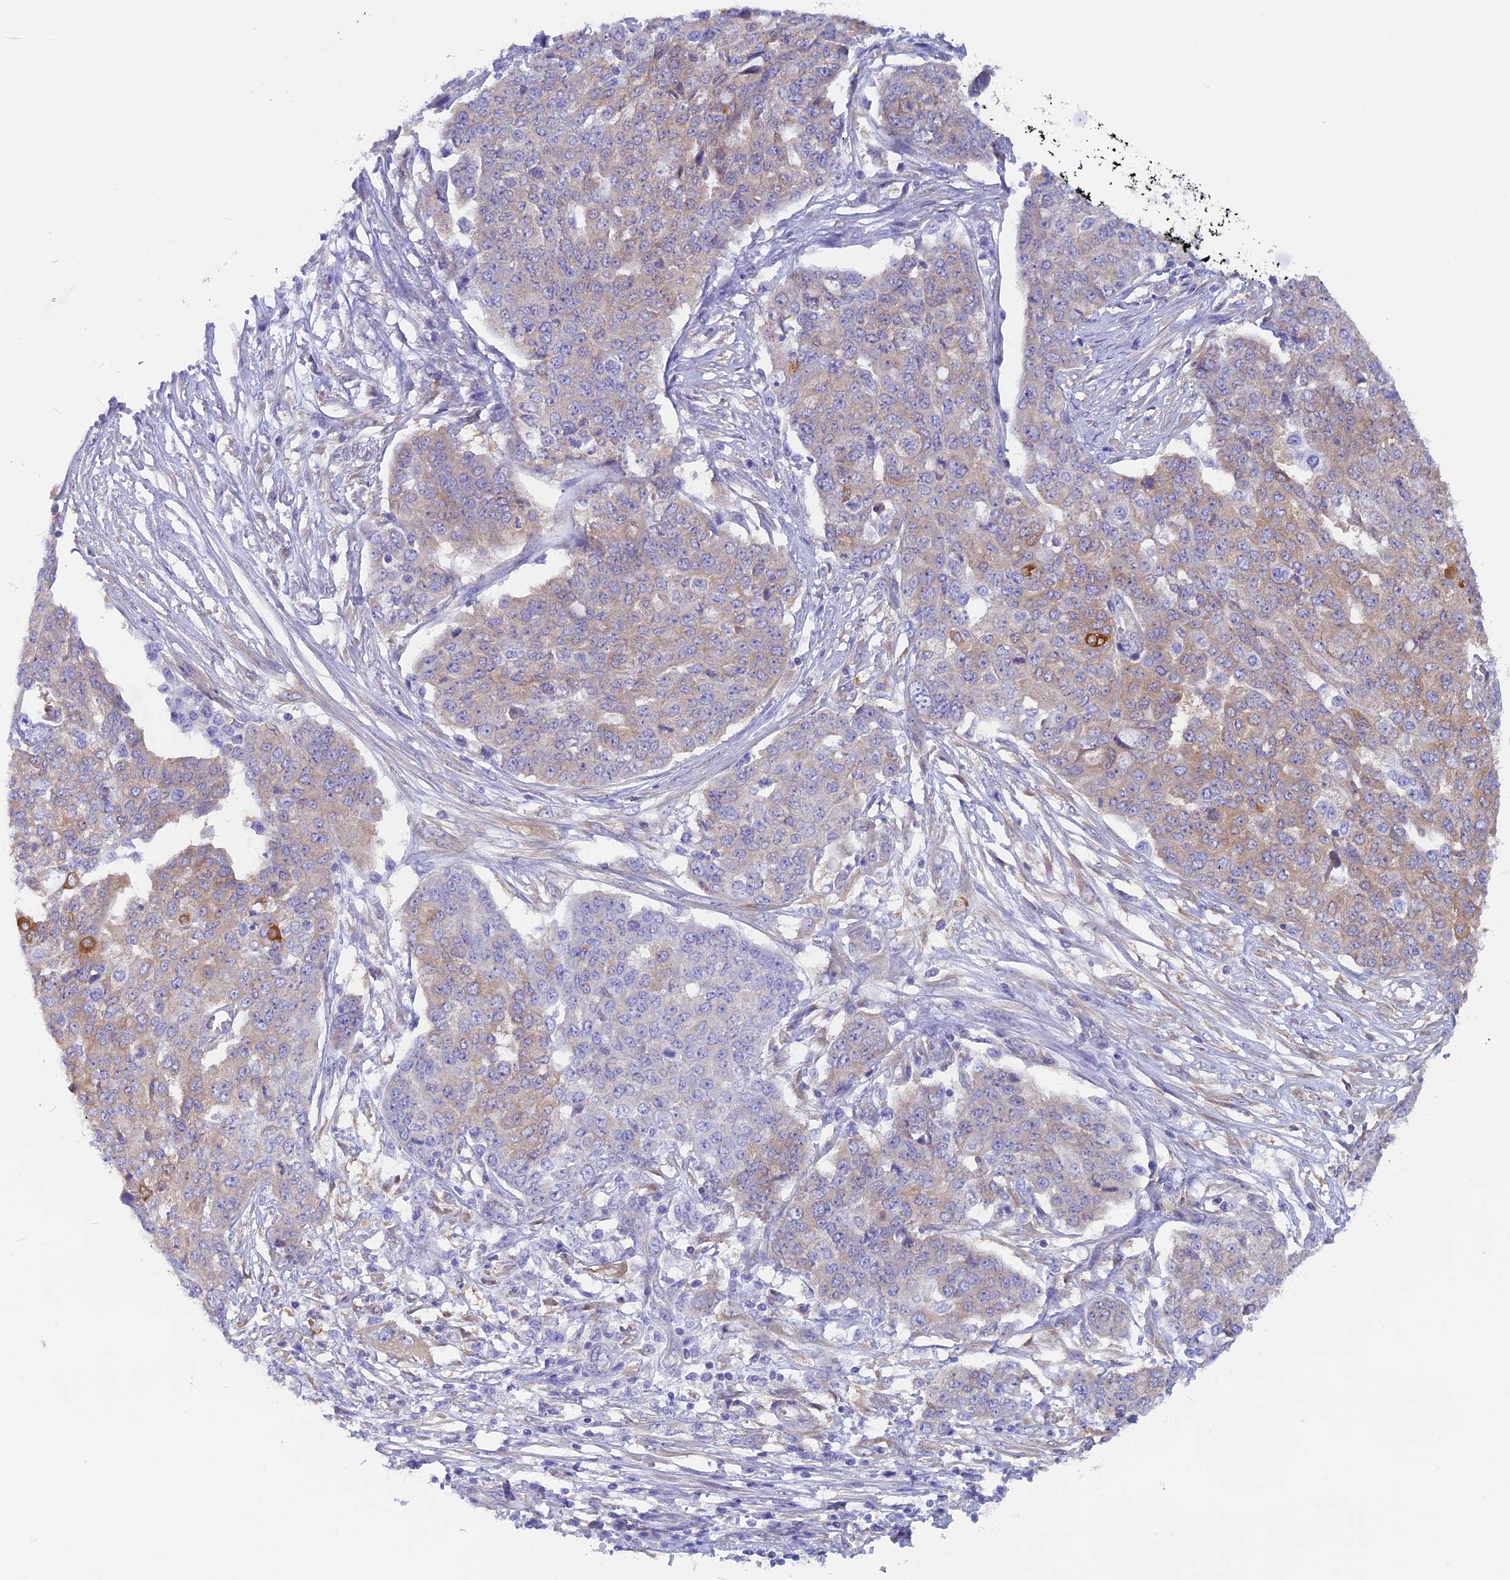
{"staining": {"intensity": "moderate", "quantity": "<25%", "location": "cytoplasmic/membranous"}, "tissue": "ovarian cancer", "cell_type": "Tumor cells", "image_type": "cancer", "snomed": [{"axis": "morphology", "description": "Cystadenocarcinoma, serous, NOS"}, {"axis": "topography", "description": "Soft tissue"}, {"axis": "topography", "description": "Ovary"}], "caption": "Immunohistochemical staining of human serous cystadenocarcinoma (ovarian) displays low levels of moderate cytoplasmic/membranous staining in about <25% of tumor cells.", "gene": "LZTFL1", "patient": {"sex": "female", "age": 57}}